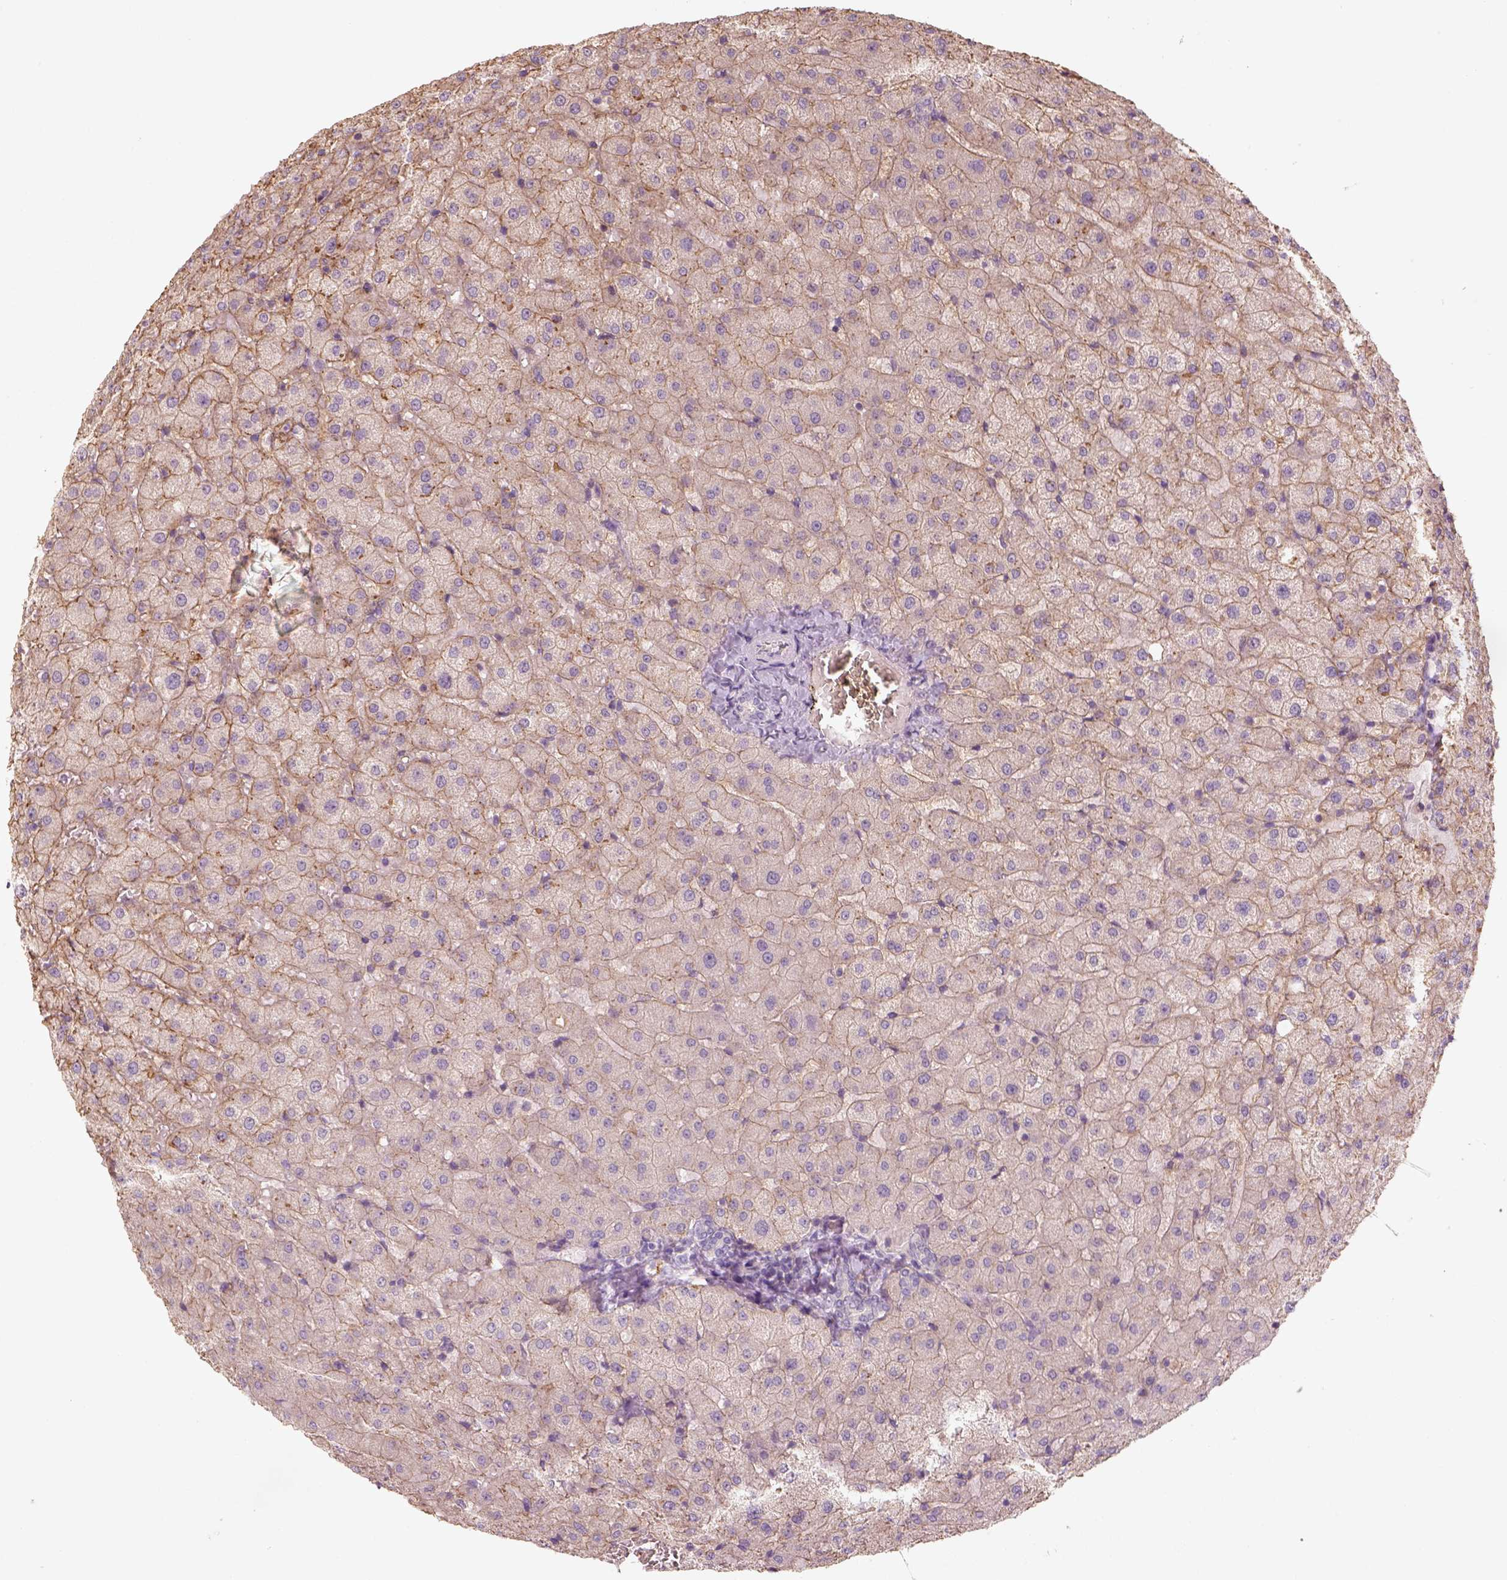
{"staining": {"intensity": "weak", "quantity": "<25%", "location": "cytoplasmic/membranous"}, "tissue": "liver", "cell_type": "Cholangiocytes", "image_type": "normal", "snomed": [{"axis": "morphology", "description": "Normal tissue, NOS"}, {"axis": "topography", "description": "Liver"}], "caption": "Photomicrograph shows no protein staining in cholangiocytes of unremarkable liver. (DAB (3,3'-diaminobenzidine) immunohistochemistry visualized using brightfield microscopy, high magnification).", "gene": "AQP9", "patient": {"sex": "female", "age": 50}}